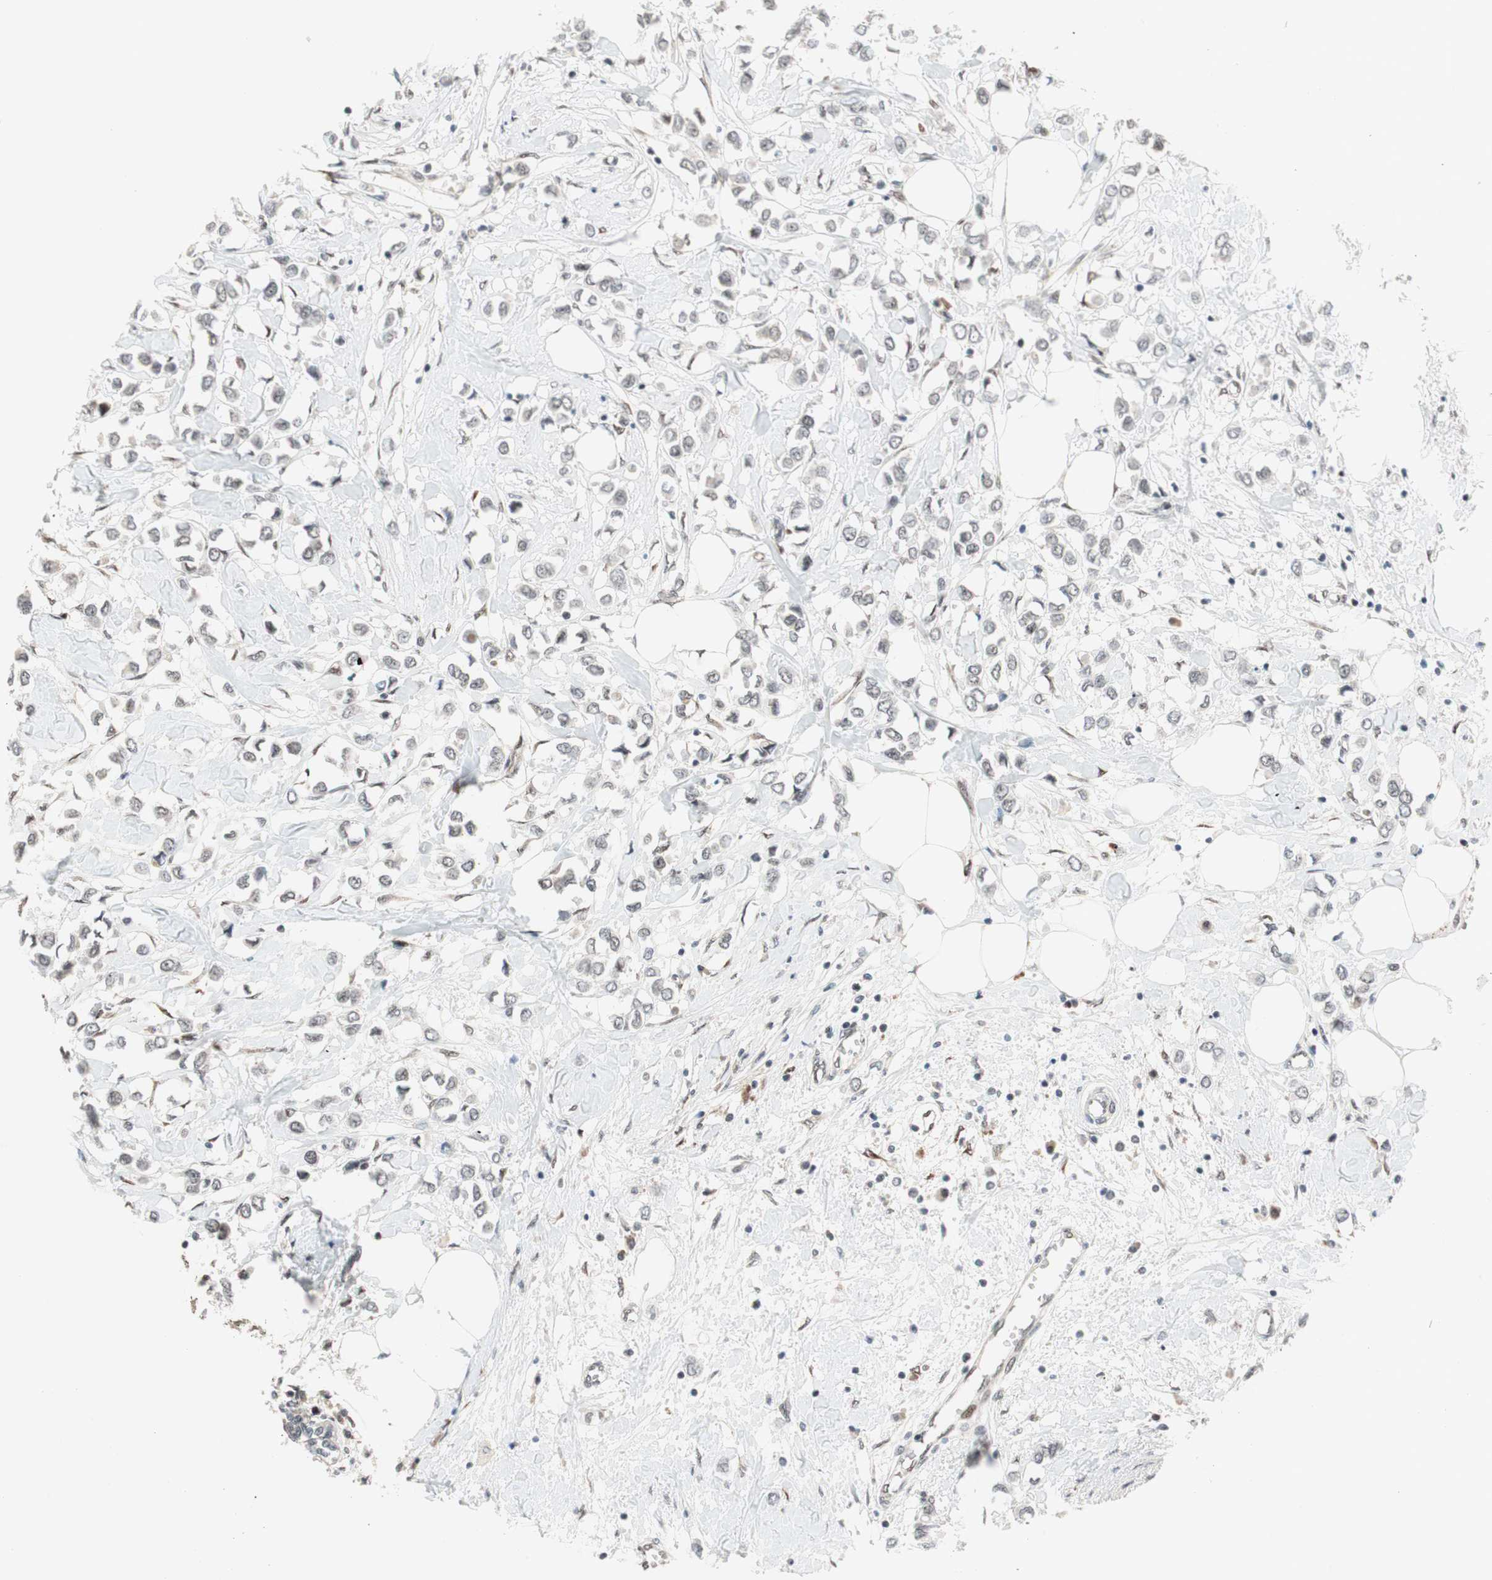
{"staining": {"intensity": "negative", "quantity": "none", "location": "none"}, "tissue": "breast cancer", "cell_type": "Tumor cells", "image_type": "cancer", "snomed": [{"axis": "morphology", "description": "Lobular carcinoma"}, {"axis": "topography", "description": "Breast"}], "caption": "Tumor cells show no significant positivity in breast cancer.", "gene": "TCF12", "patient": {"sex": "female", "age": 51}}